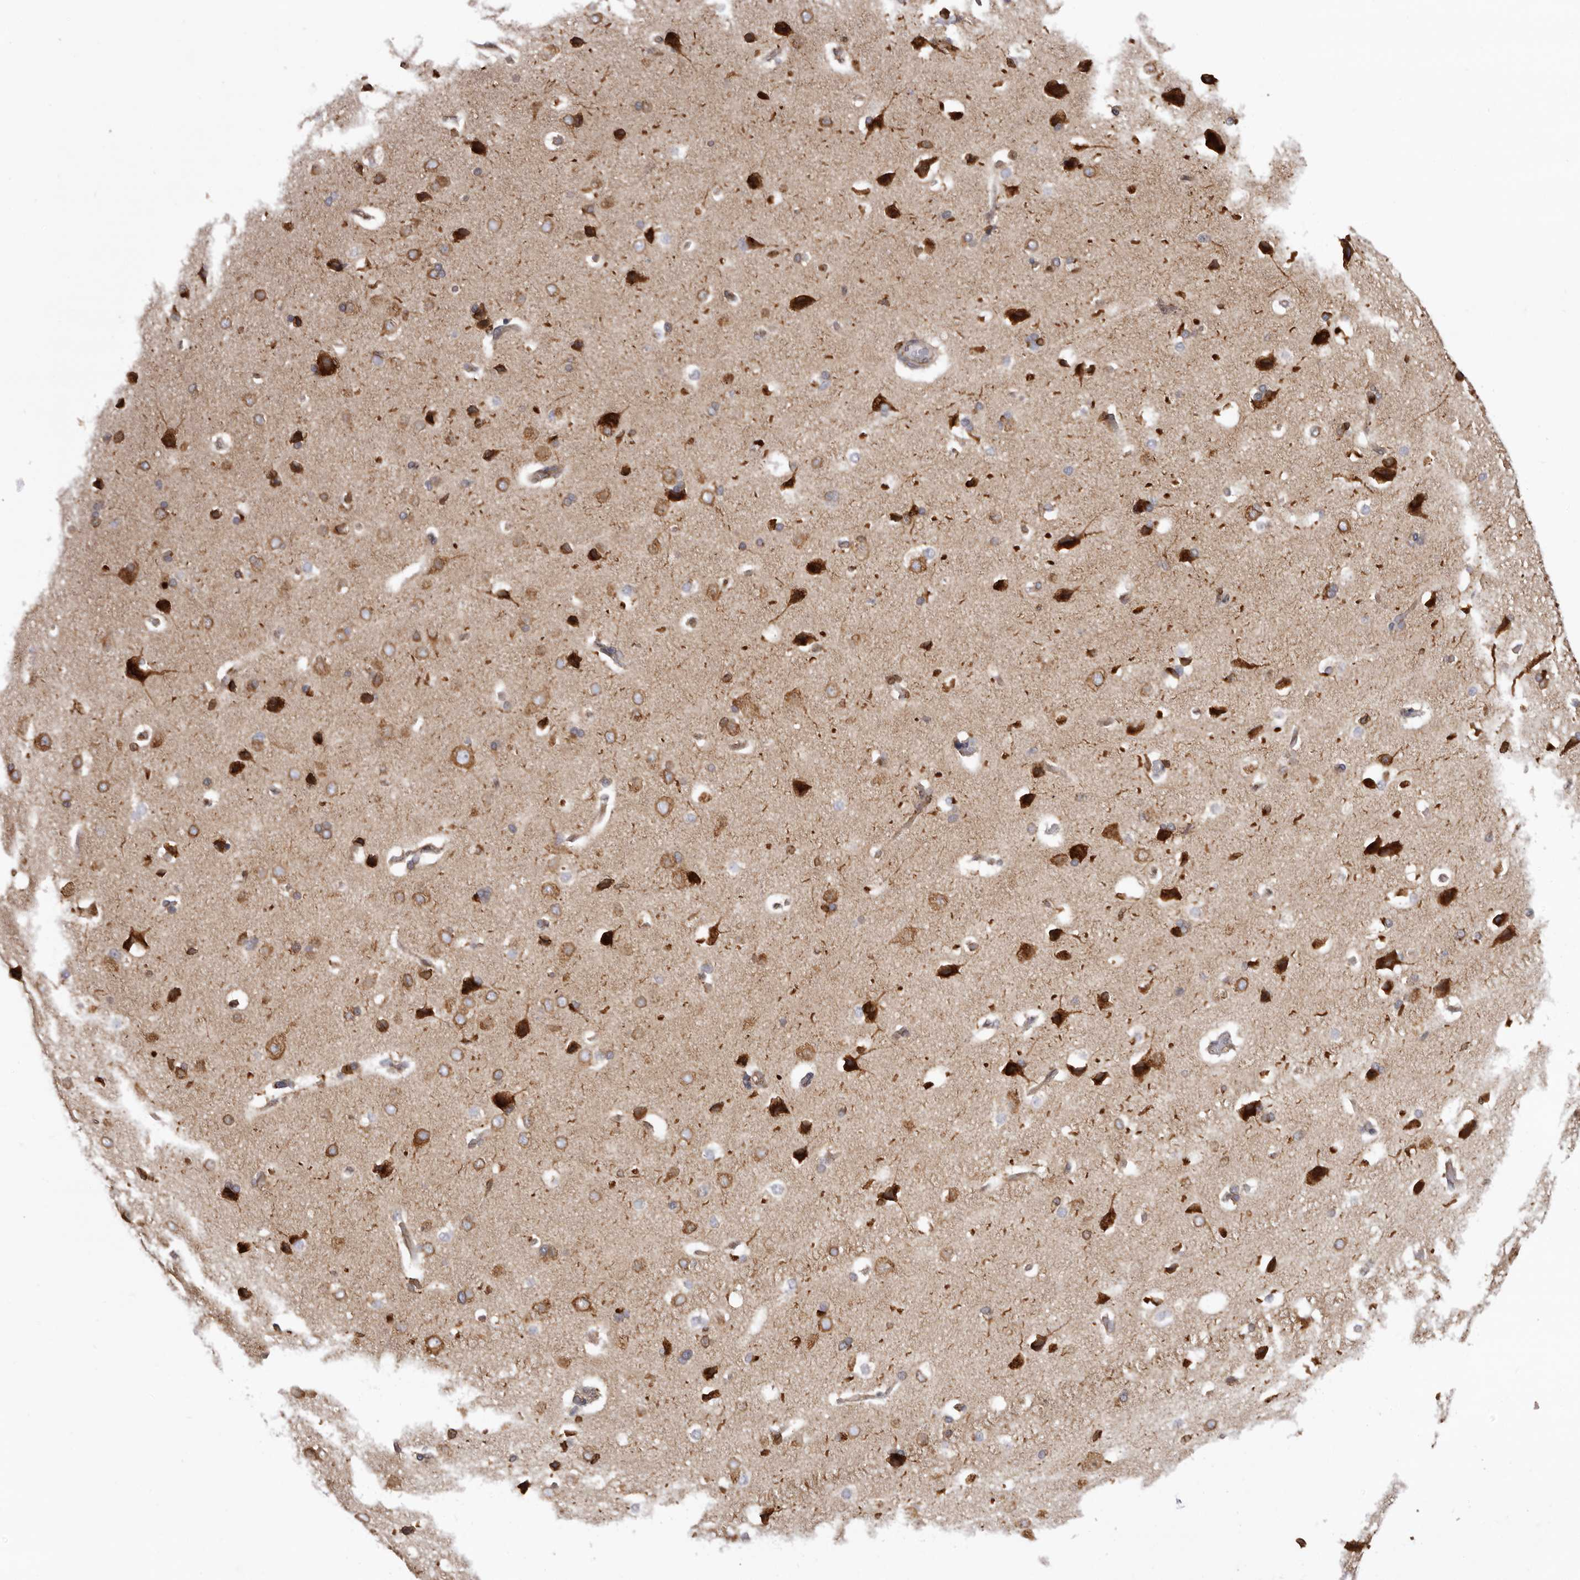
{"staining": {"intensity": "weak", "quantity": "25%-75%", "location": "cytoplasmic/membranous"}, "tissue": "cerebral cortex", "cell_type": "Endothelial cells", "image_type": "normal", "snomed": [{"axis": "morphology", "description": "Normal tissue, NOS"}, {"axis": "topography", "description": "Cerebral cortex"}], "caption": "Cerebral cortex stained for a protein exhibits weak cytoplasmic/membranous positivity in endothelial cells.", "gene": "C4orf3", "patient": {"sex": "male", "age": 62}}